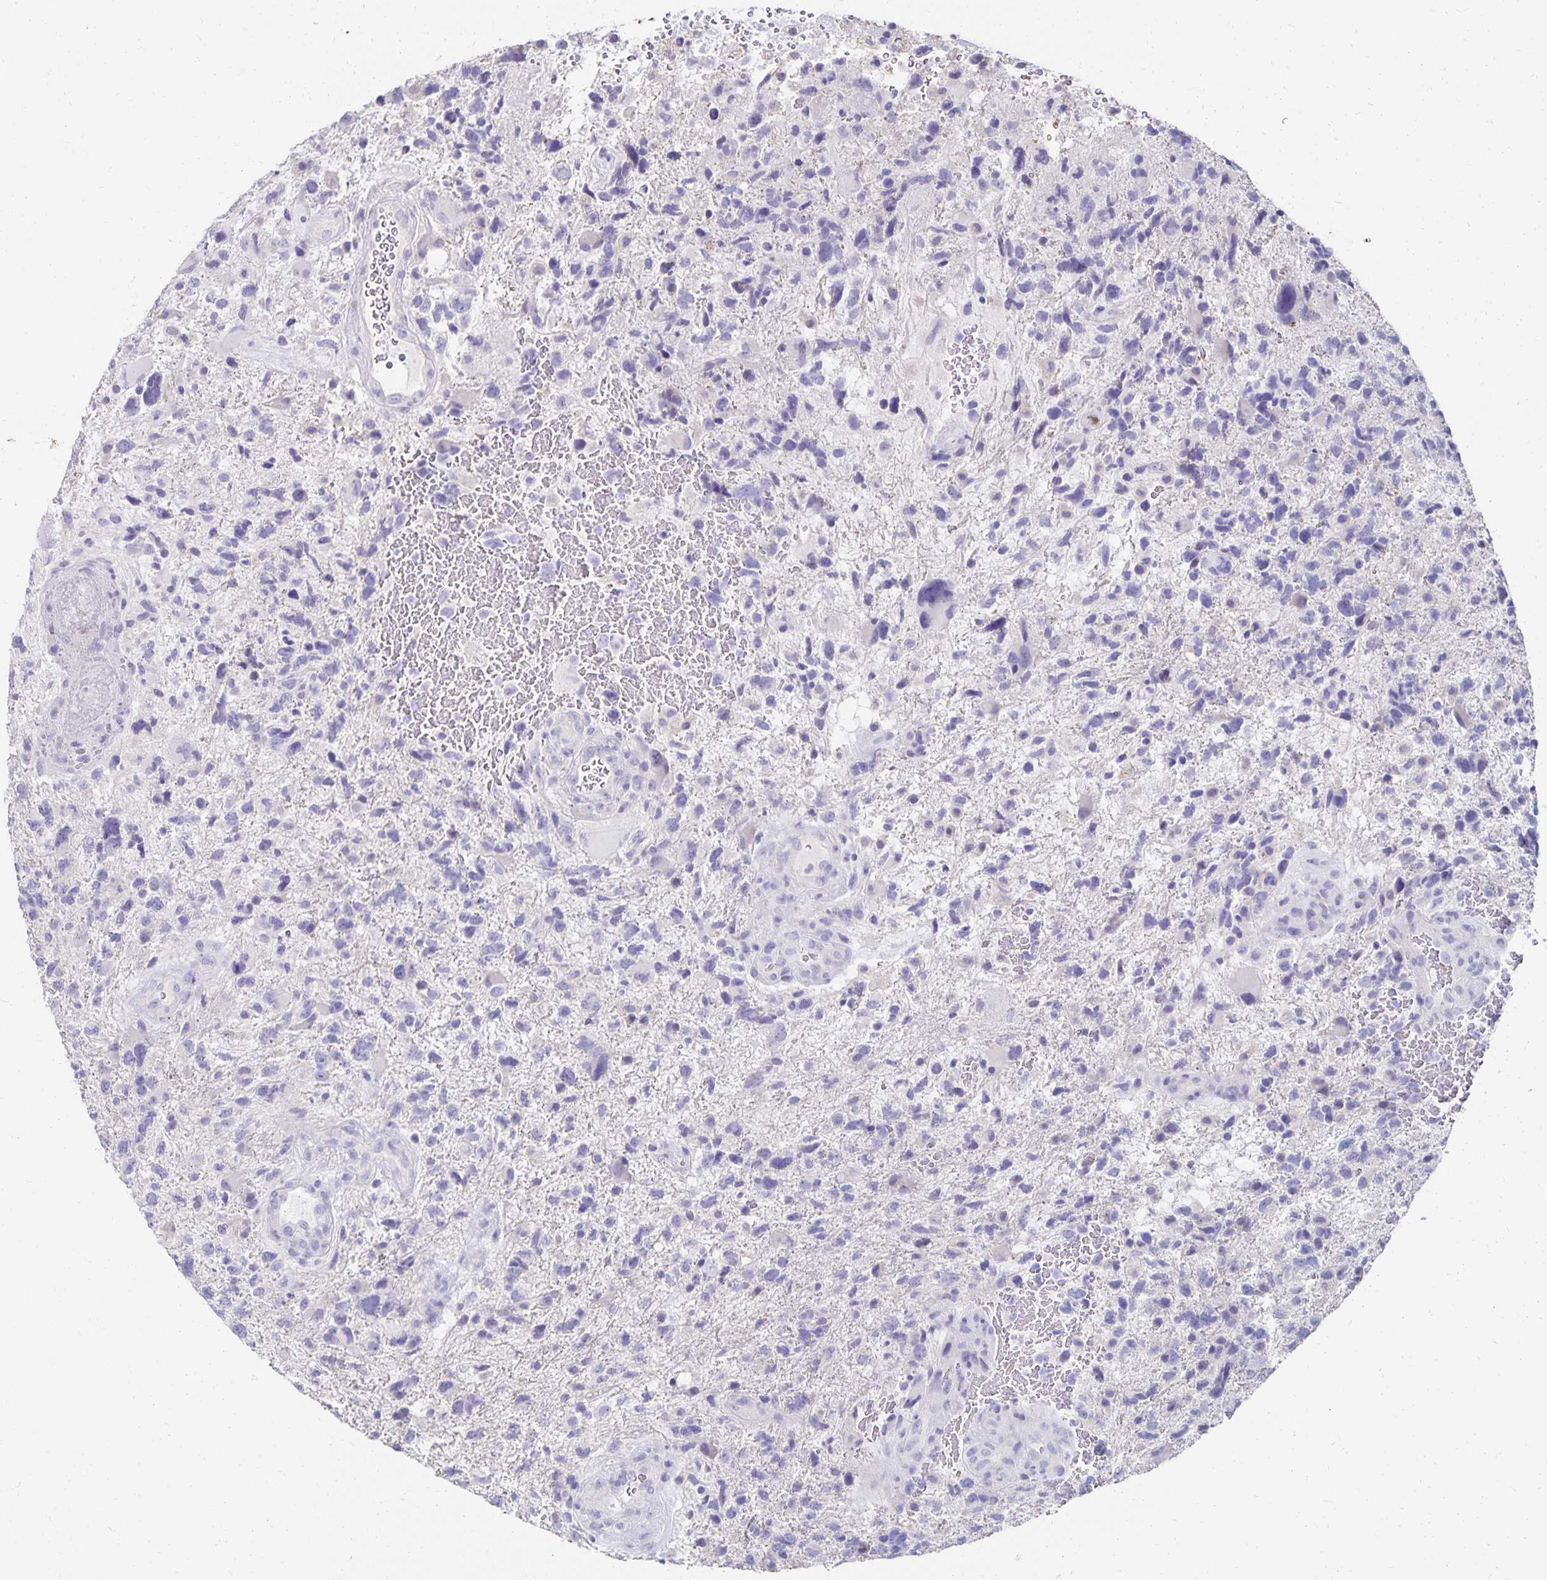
{"staining": {"intensity": "negative", "quantity": "none", "location": "none"}, "tissue": "glioma", "cell_type": "Tumor cells", "image_type": "cancer", "snomed": [{"axis": "morphology", "description": "Glioma, malignant, High grade"}, {"axis": "topography", "description": "Brain"}], "caption": "The immunohistochemistry (IHC) histopathology image has no significant staining in tumor cells of glioma tissue.", "gene": "DYNLT4", "patient": {"sex": "female", "age": 71}}